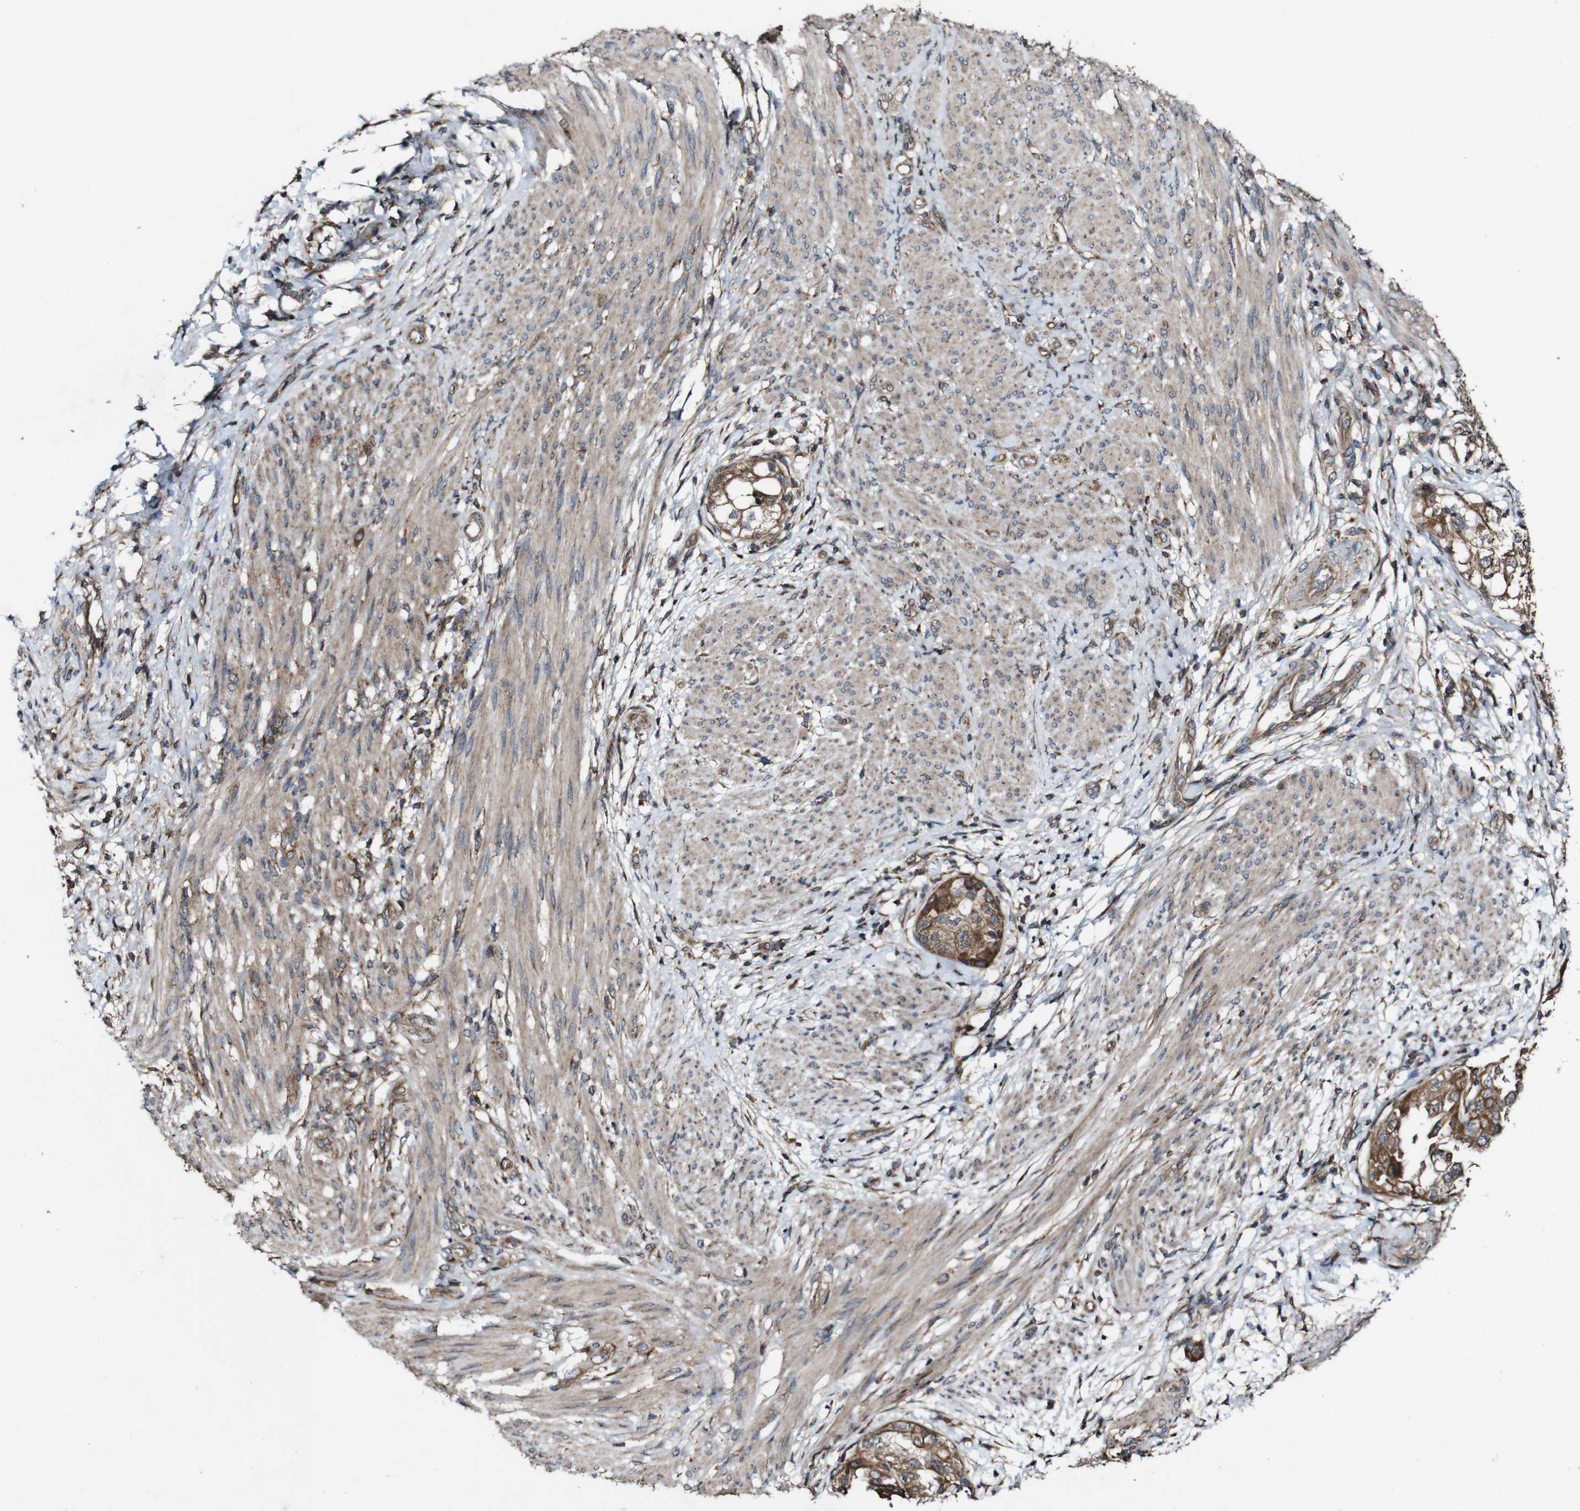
{"staining": {"intensity": "strong", "quantity": ">75%", "location": "cytoplasmic/membranous"}, "tissue": "endometrial cancer", "cell_type": "Tumor cells", "image_type": "cancer", "snomed": [{"axis": "morphology", "description": "Adenocarcinoma, NOS"}, {"axis": "topography", "description": "Endometrium"}], "caption": "The immunohistochemical stain shows strong cytoplasmic/membranous staining in tumor cells of endometrial cancer (adenocarcinoma) tissue. (DAB IHC, brown staining for protein, blue staining for nuclei).", "gene": "BTN3A3", "patient": {"sex": "female", "age": 85}}